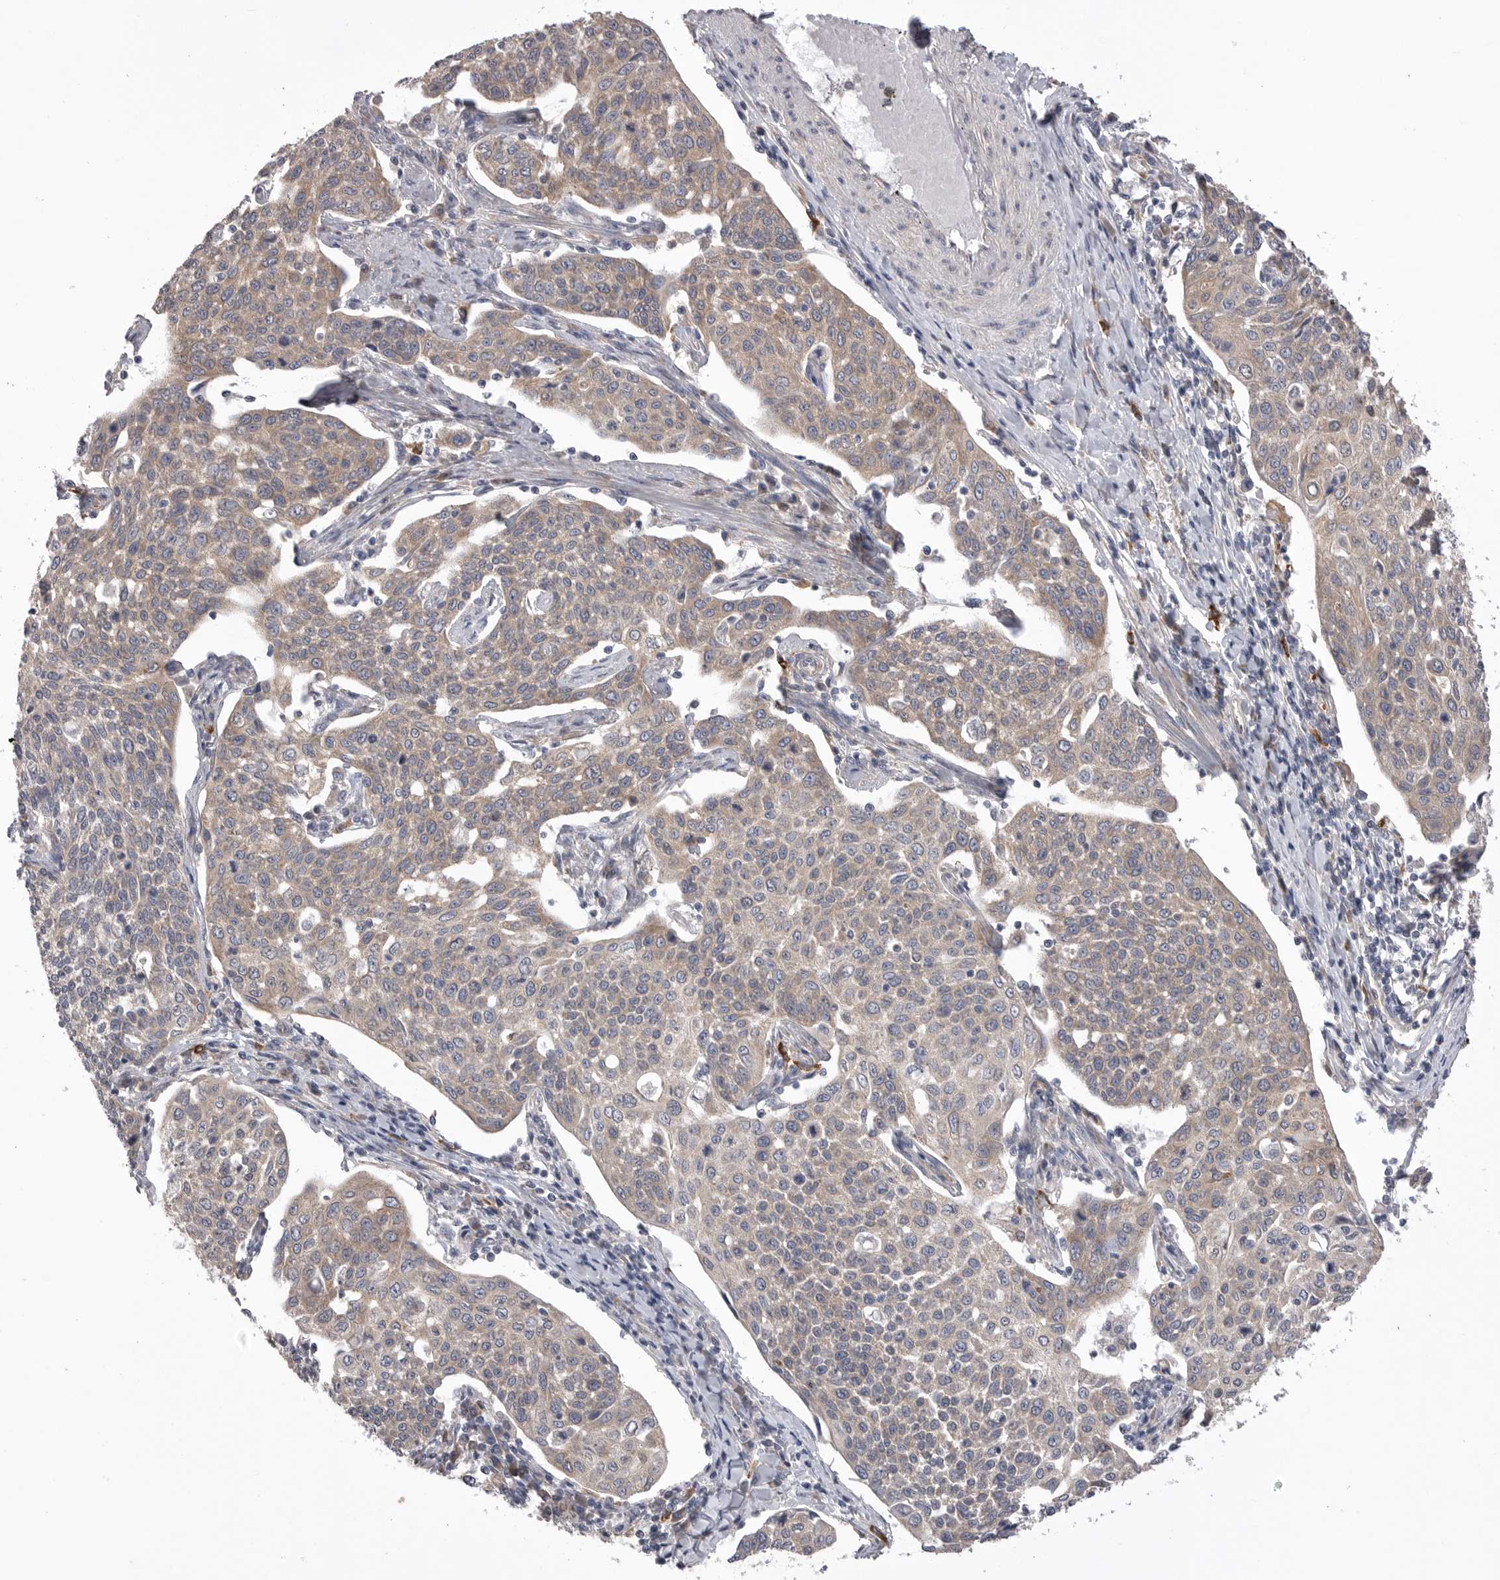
{"staining": {"intensity": "weak", "quantity": "25%-75%", "location": "cytoplasmic/membranous"}, "tissue": "cervical cancer", "cell_type": "Tumor cells", "image_type": "cancer", "snomed": [{"axis": "morphology", "description": "Squamous cell carcinoma, NOS"}, {"axis": "topography", "description": "Cervix"}], "caption": "Protein expression analysis of human cervical squamous cell carcinoma reveals weak cytoplasmic/membranous positivity in approximately 25%-75% of tumor cells.", "gene": "VAC14", "patient": {"sex": "female", "age": 34}}